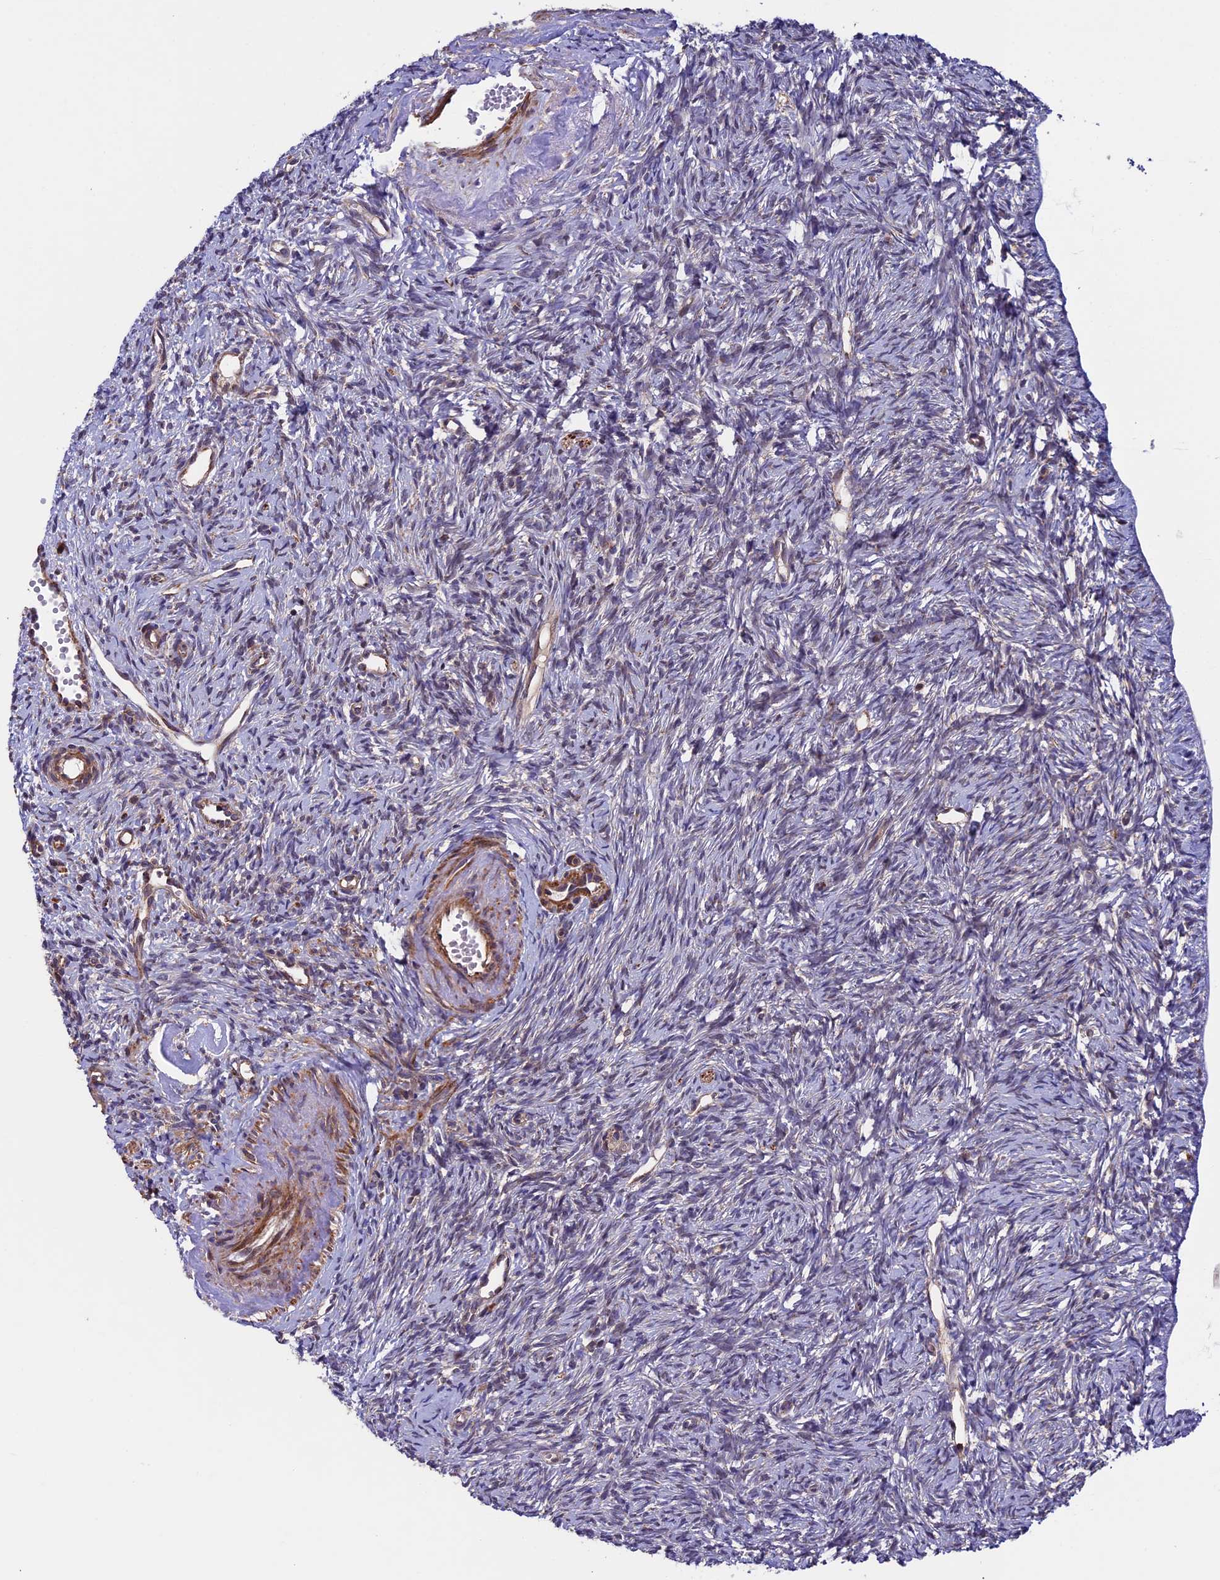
{"staining": {"intensity": "moderate", "quantity": ">75%", "location": "cytoplasmic/membranous"}, "tissue": "ovary", "cell_type": "Follicle cells", "image_type": "normal", "snomed": [{"axis": "morphology", "description": "Normal tissue, NOS"}, {"axis": "topography", "description": "Ovary"}], "caption": "IHC (DAB (3,3'-diaminobenzidine)) staining of normal ovary demonstrates moderate cytoplasmic/membranous protein staining in approximately >75% of follicle cells.", "gene": "RNF17", "patient": {"sex": "female", "age": 51}}